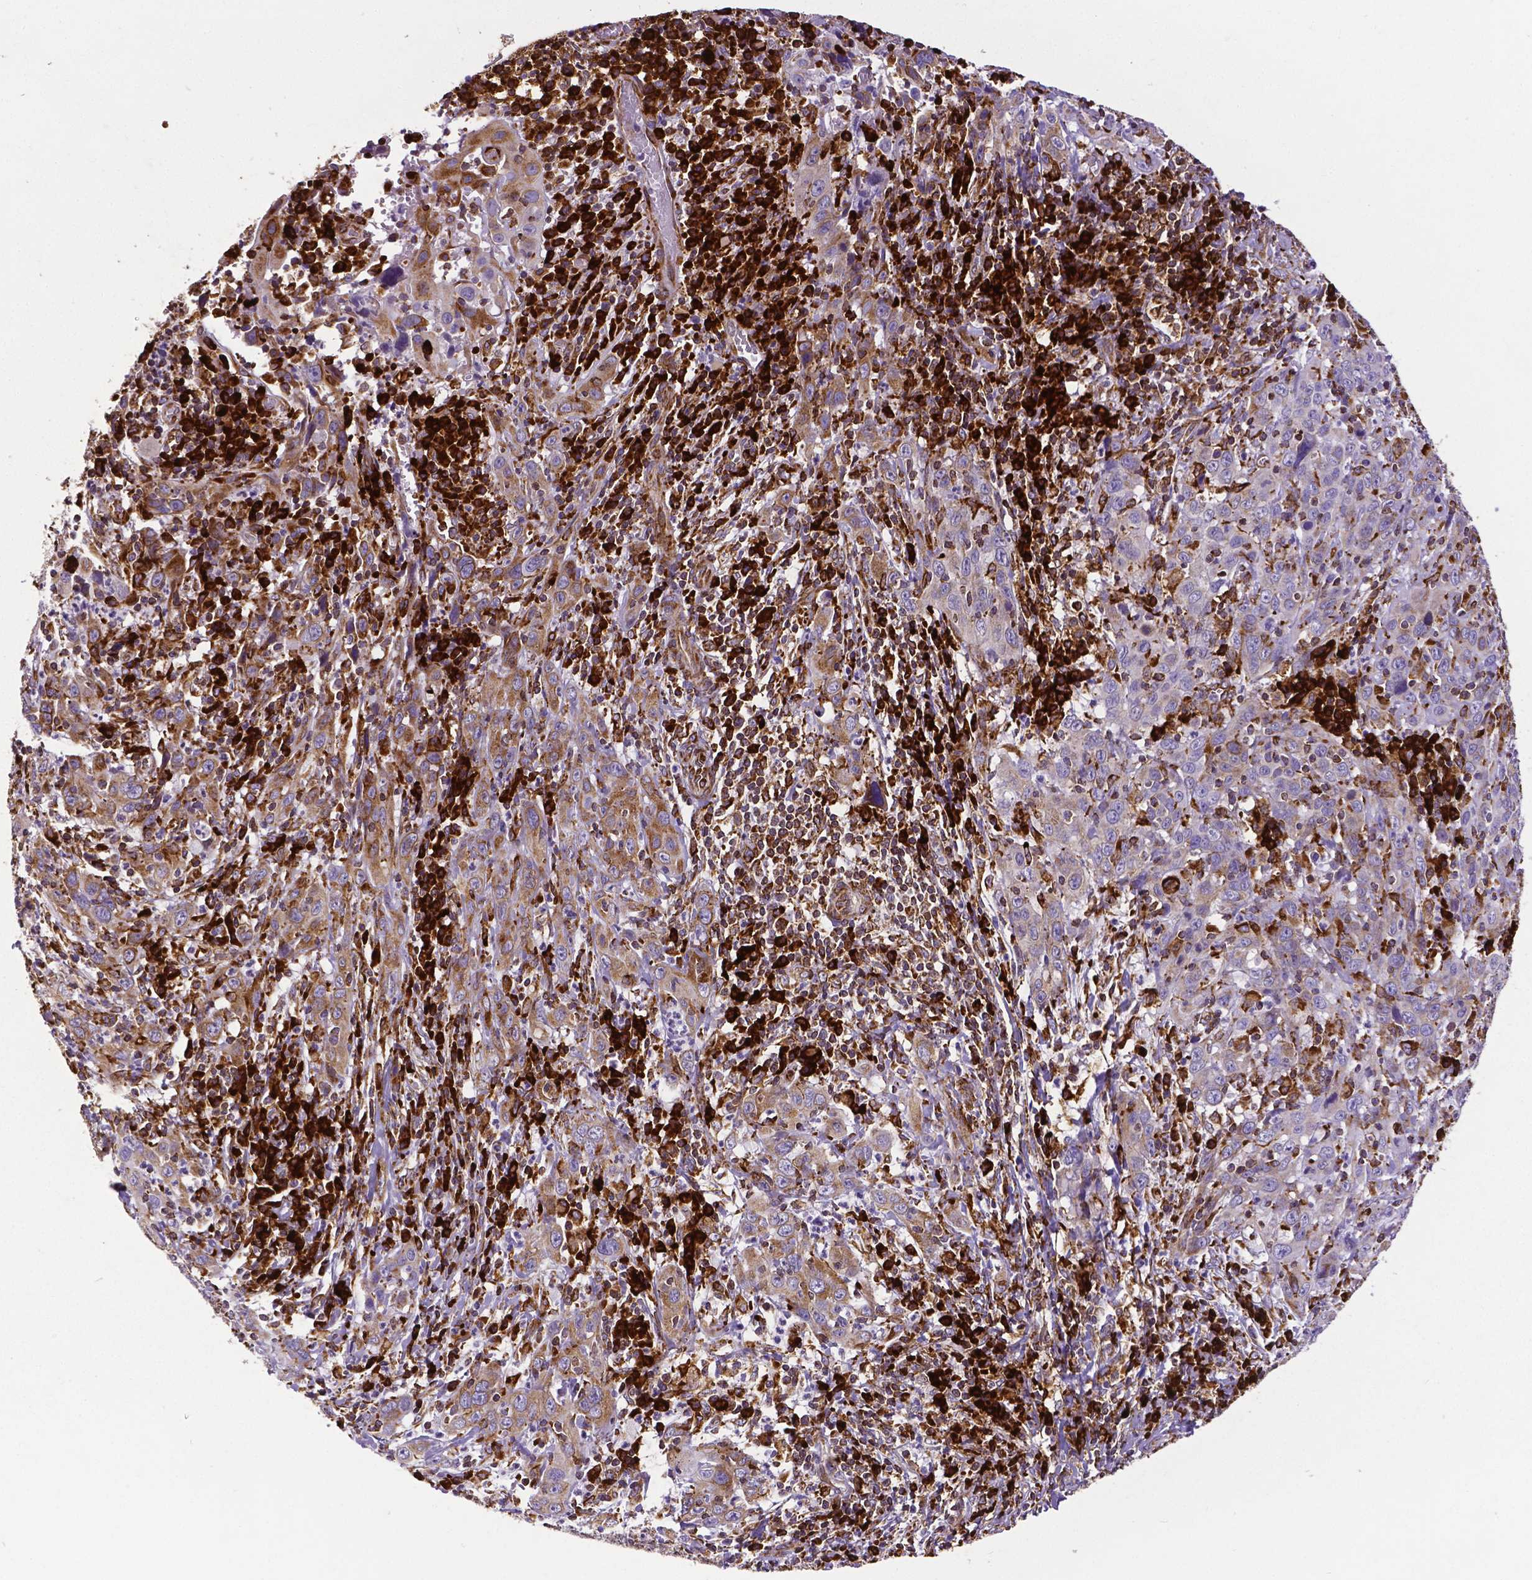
{"staining": {"intensity": "moderate", "quantity": ">75%", "location": "cytoplasmic/membranous"}, "tissue": "cervical cancer", "cell_type": "Tumor cells", "image_type": "cancer", "snomed": [{"axis": "morphology", "description": "Squamous cell carcinoma, NOS"}, {"axis": "topography", "description": "Cervix"}], "caption": "This photomicrograph exhibits cervical cancer stained with immunohistochemistry to label a protein in brown. The cytoplasmic/membranous of tumor cells show moderate positivity for the protein. Nuclei are counter-stained blue.", "gene": "MTDH", "patient": {"sex": "female", "age": 46}}